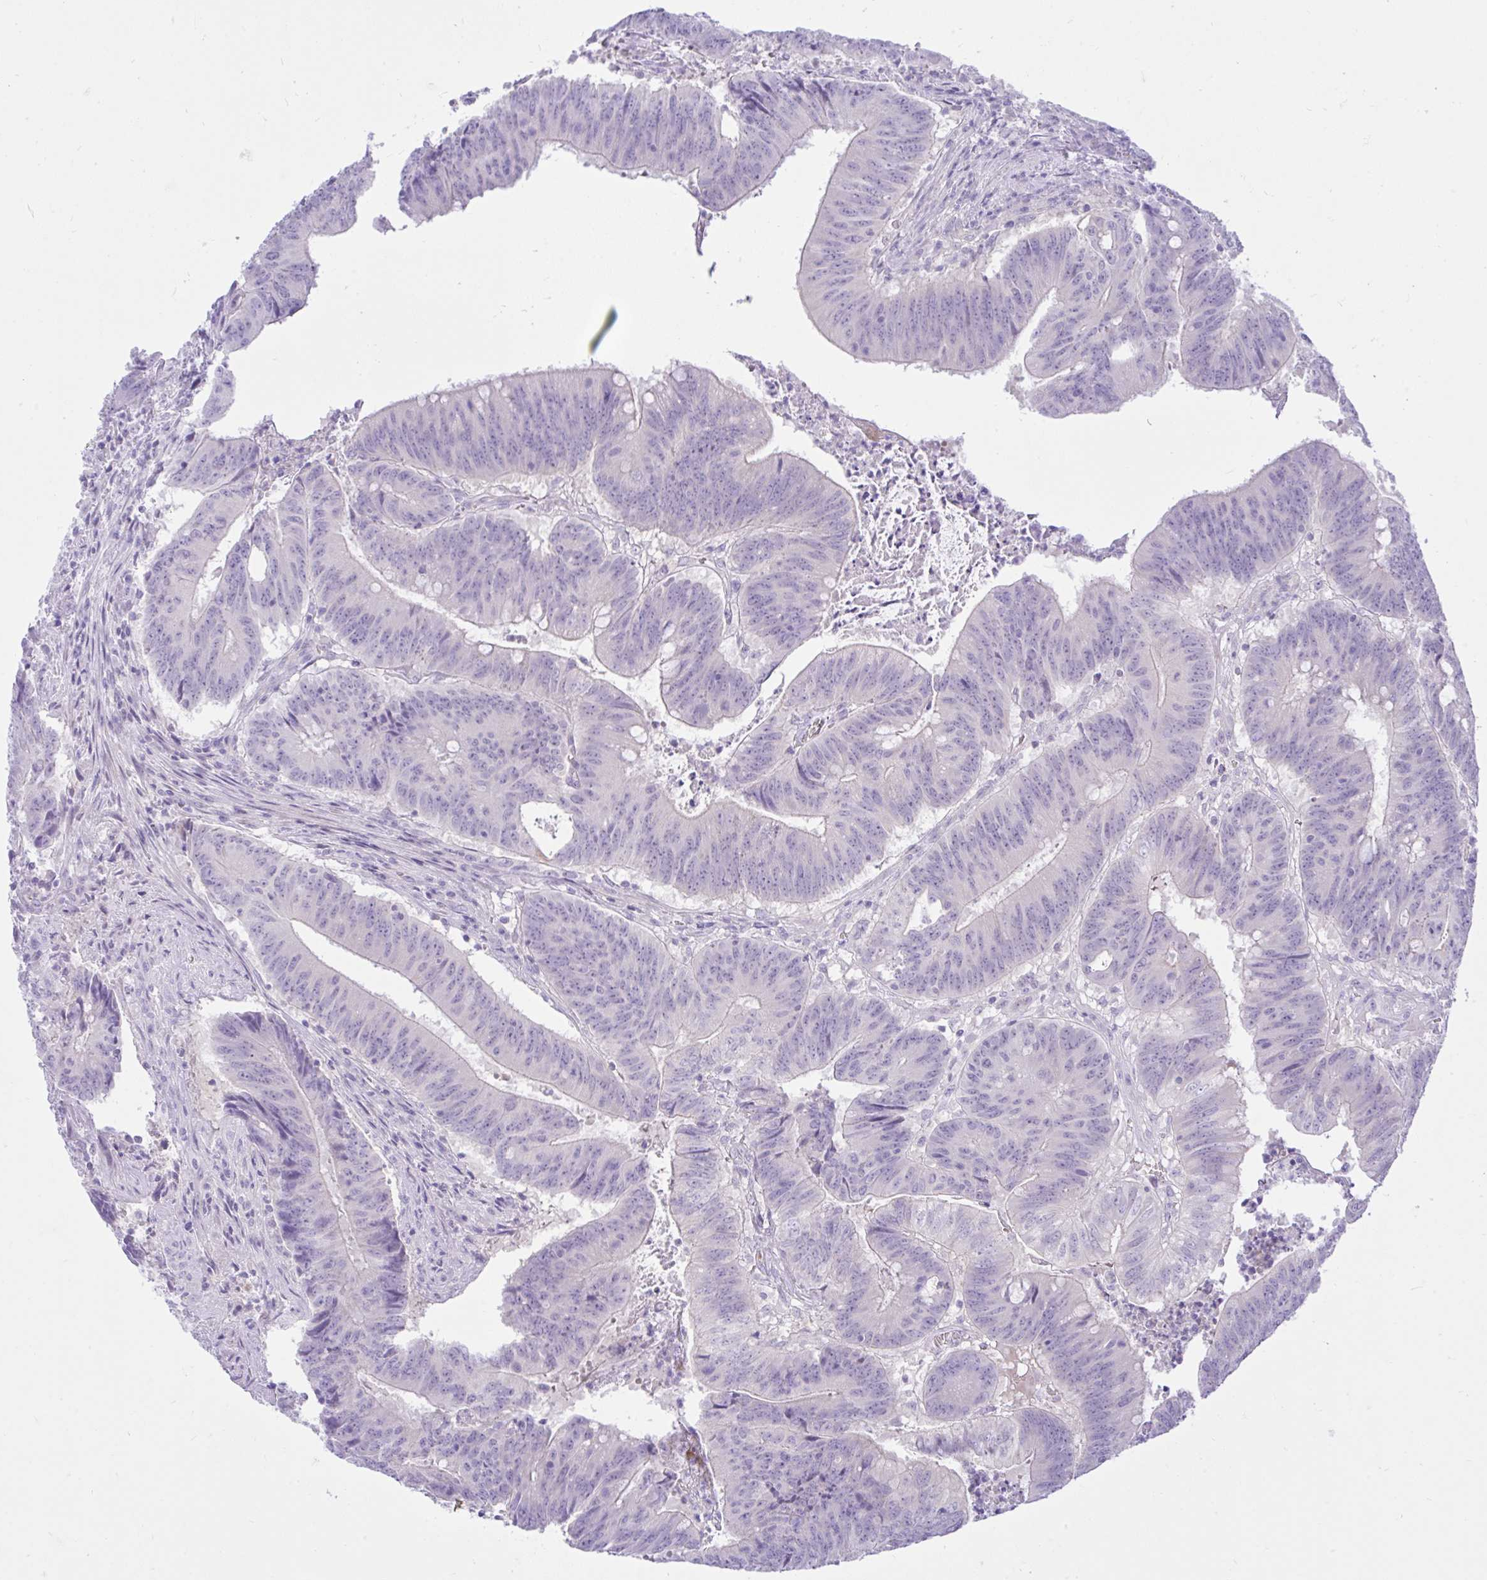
{"staining": {"intensity": "moderate", "quantity": "<25%", "location": "cytoplasmic/membranous"}, "tissue": "colorectal cancer", "cell_type": "Tumor cells", "image_type": "cancer", "snomed": [{"axis": "morphology", "description": "Adenocarcinoma, NOS"}, {"axis": "topography", "description": "Colon"}], "caption": "The image exhibits staining of colorectal cancer, revealing moderate cytoplasmic/membranous protein staining (brown color) within tumor cells.", "gene": "ZNF101", "patient": {"sex": "female", "age": 87}}